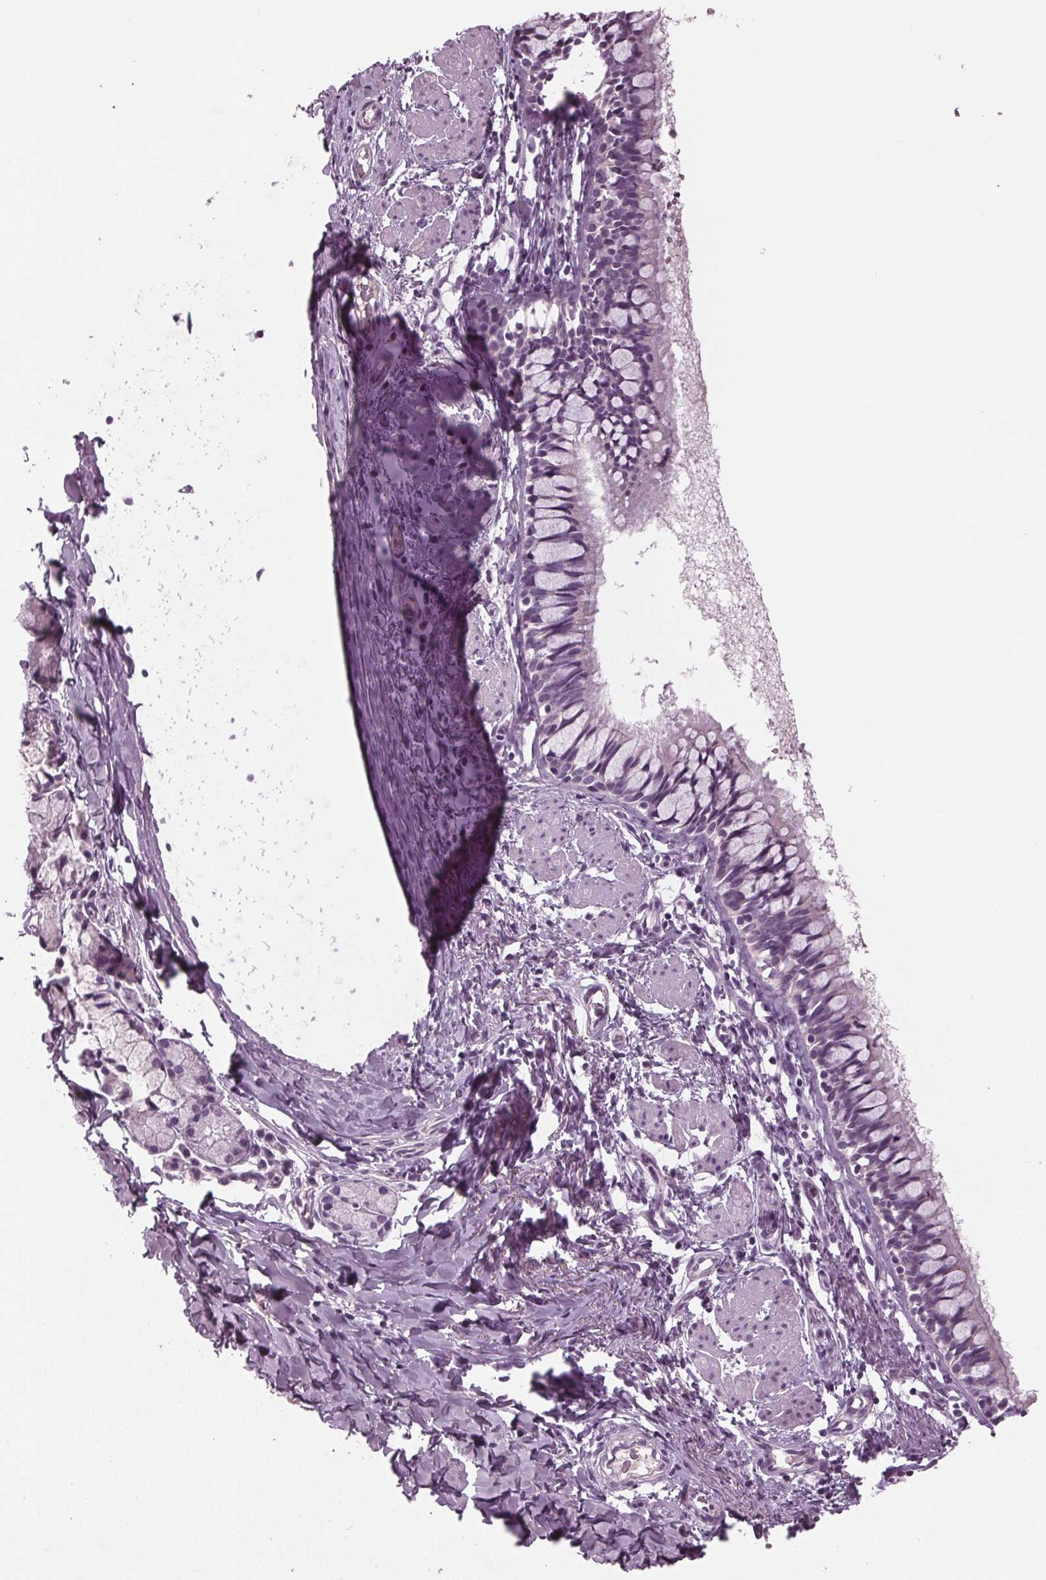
{"staining": {"intensity": "negative", "quantity": "none", "location": "none"}, "tissue": "bronchus", "cell_type": "Respiratory epithelial cells", "image_type": "normal", "snomed": [{"axis": "morphology", "description": "Normal tissue, NOS"}, {"axis": "topography", "description": "Bronchus"}], "caption": "Respiratory epithelial cells show no significant protein expression in benign bronchus.", "gene": "BHLHE22", "patient": {"sex": "male", "age": 1}}